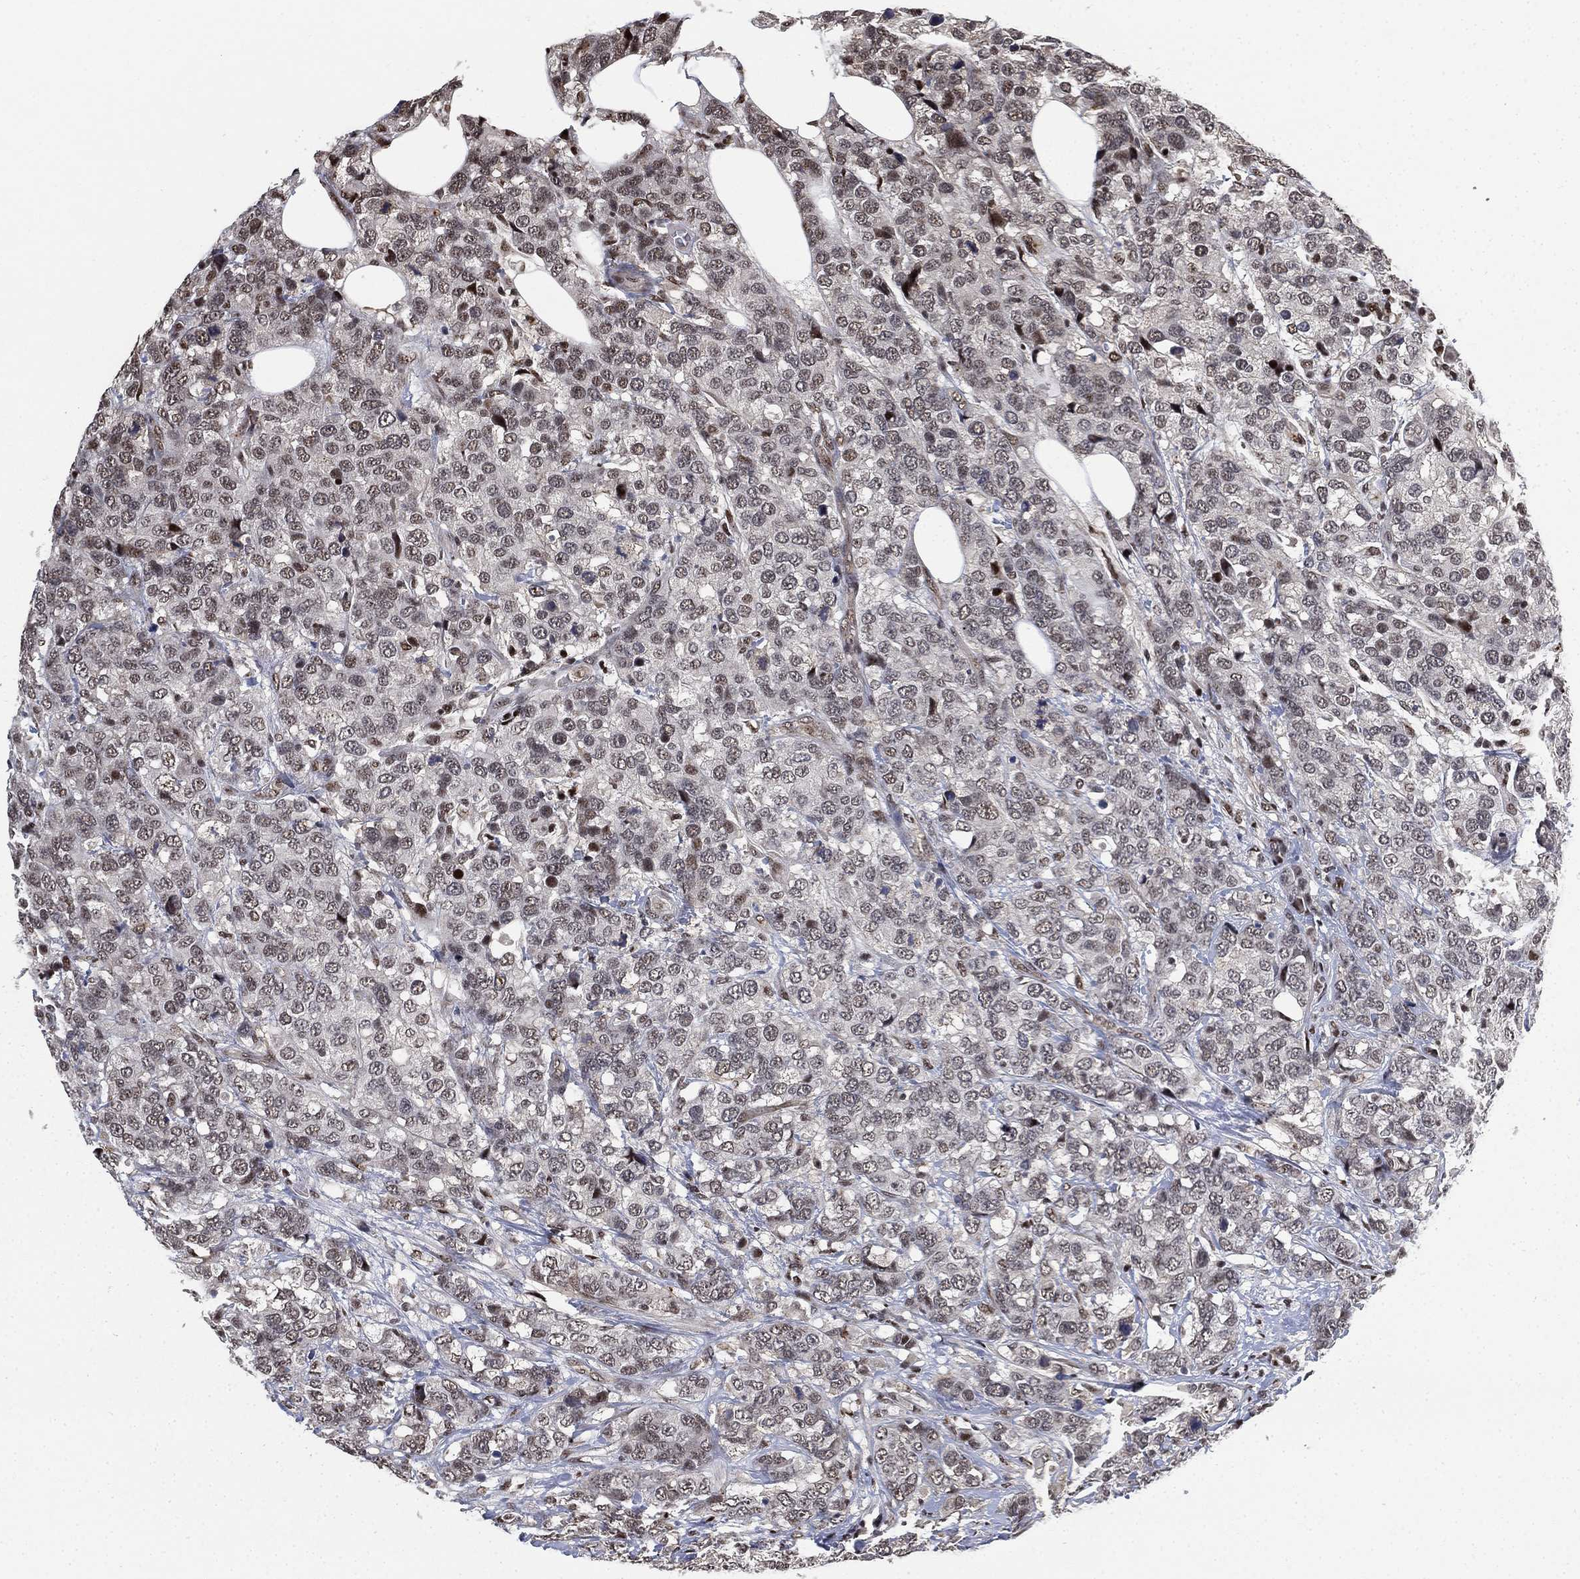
{"staining": {"intensity": "moderate", "quantity": "<25%", "location": "nuclear"}, "tissue": "breast cancer", "cell_type": "Tumor cells", "image_type": "cancer", "snomed": [{"axis": "morphology", "description": "Lobular carcinoma"}, {"axis": "topography", "description": "Breast"}], "caption": "Protein expression analysis of human breast cancer (lobular carcinoma) reveals moderate nuclear staining in approximately <25% of tumor cells.", "gene": "ZSCAN30", "patient": {"sex": "female", "age": 59}}